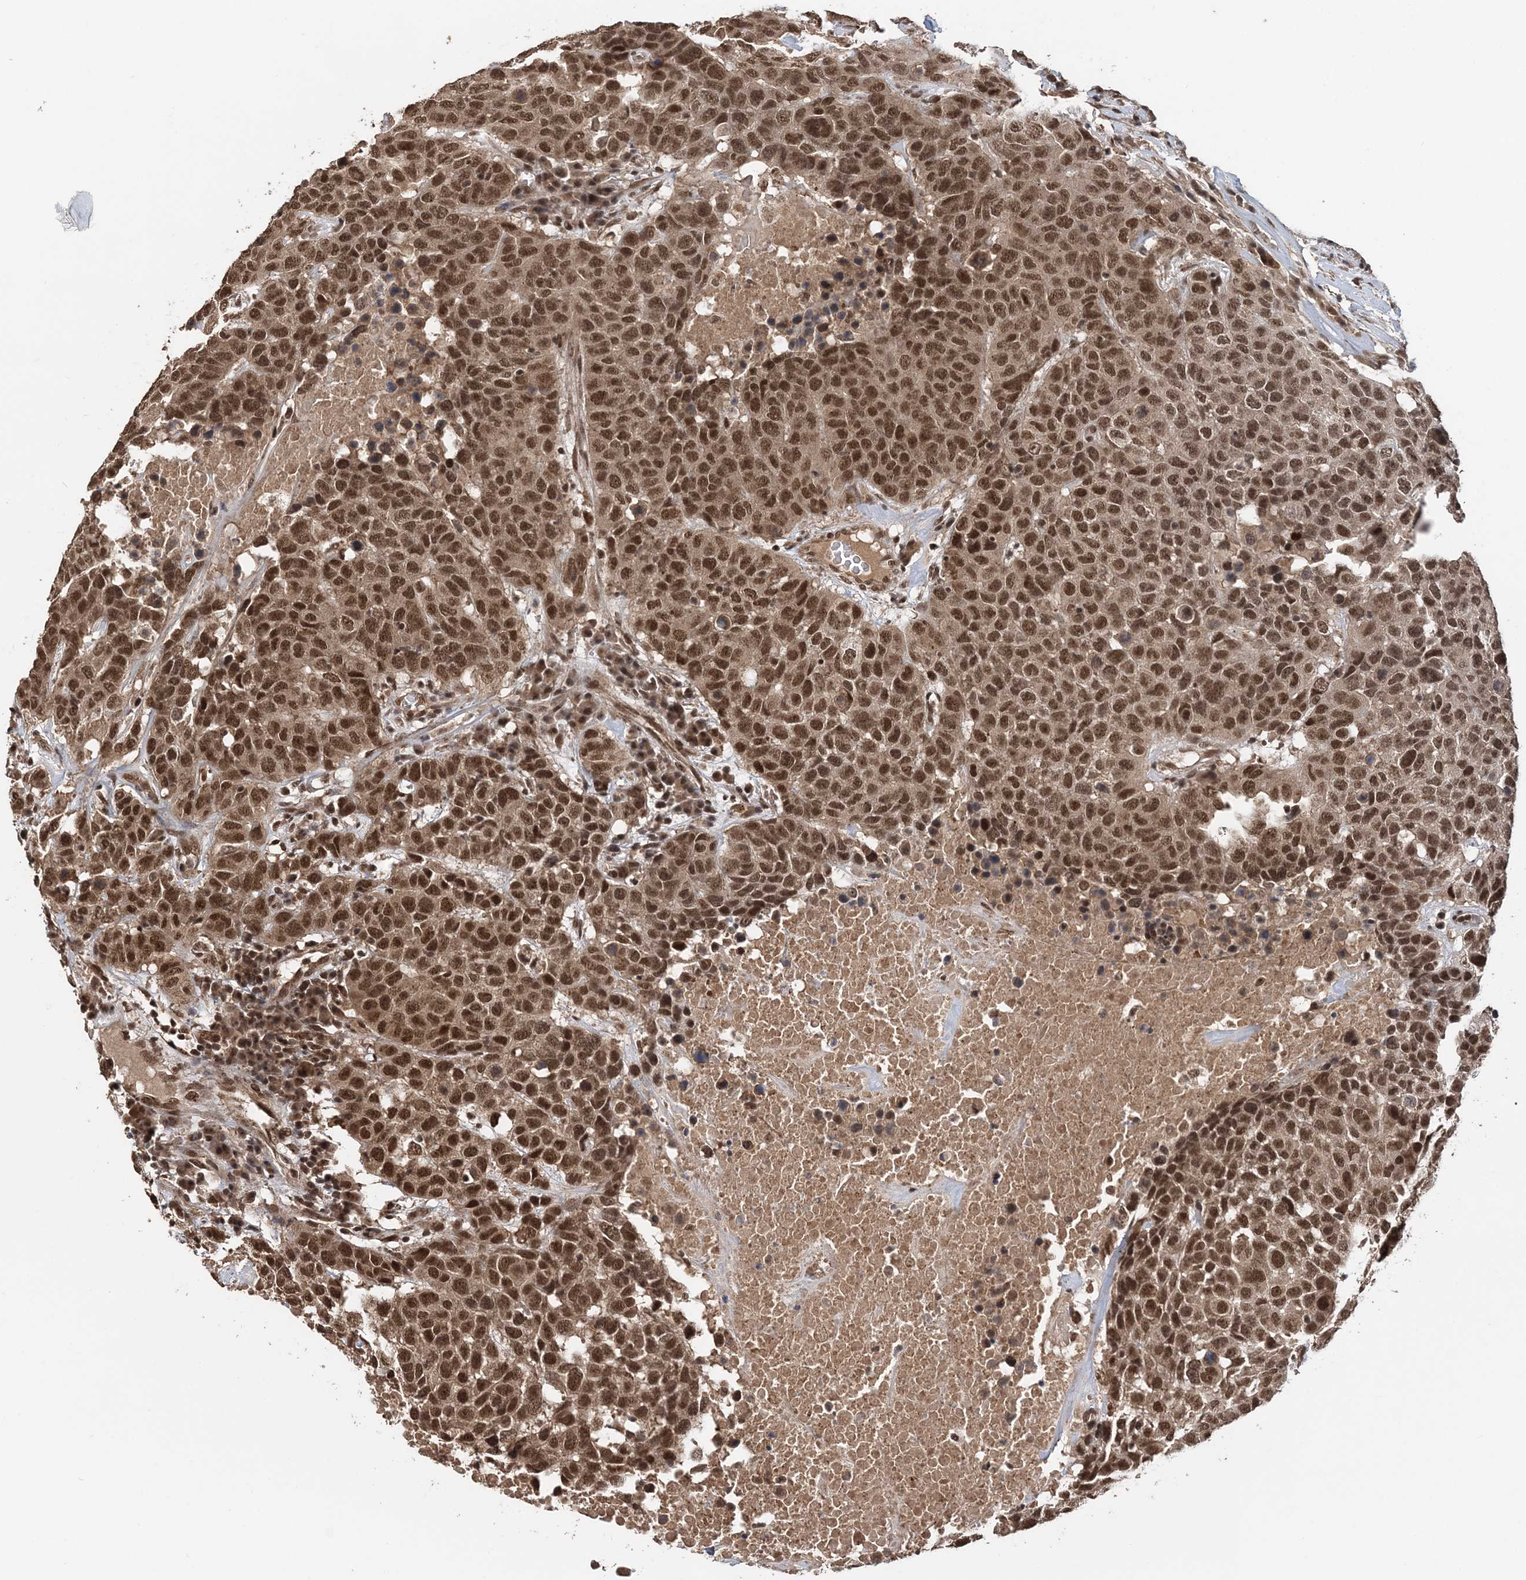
{"staining": {"intensity": "moderate", "quantity": ">75%", "location": "nuclear"}, "tissue": "head and neck cancer", "cell_type": "Tumor cells", "image_type": "cancer", "snomed": [{"axis": "morphology", "description": "Squamous cell carcinoma, NOS"}, {"axis": "topography", "description": "Head-Neck"}], "caption": "High-magnification brightfield microscopy of head and neck squamous cell carcinoma stained with DAB (brown) and counterstained with hematoxylin (blue). tumor cells exhibit moderate nuclear positivity is seen in approximately>75% of cells.", "gene": "TSHZ2", "patient": {"sex": "male", "age": 66}}